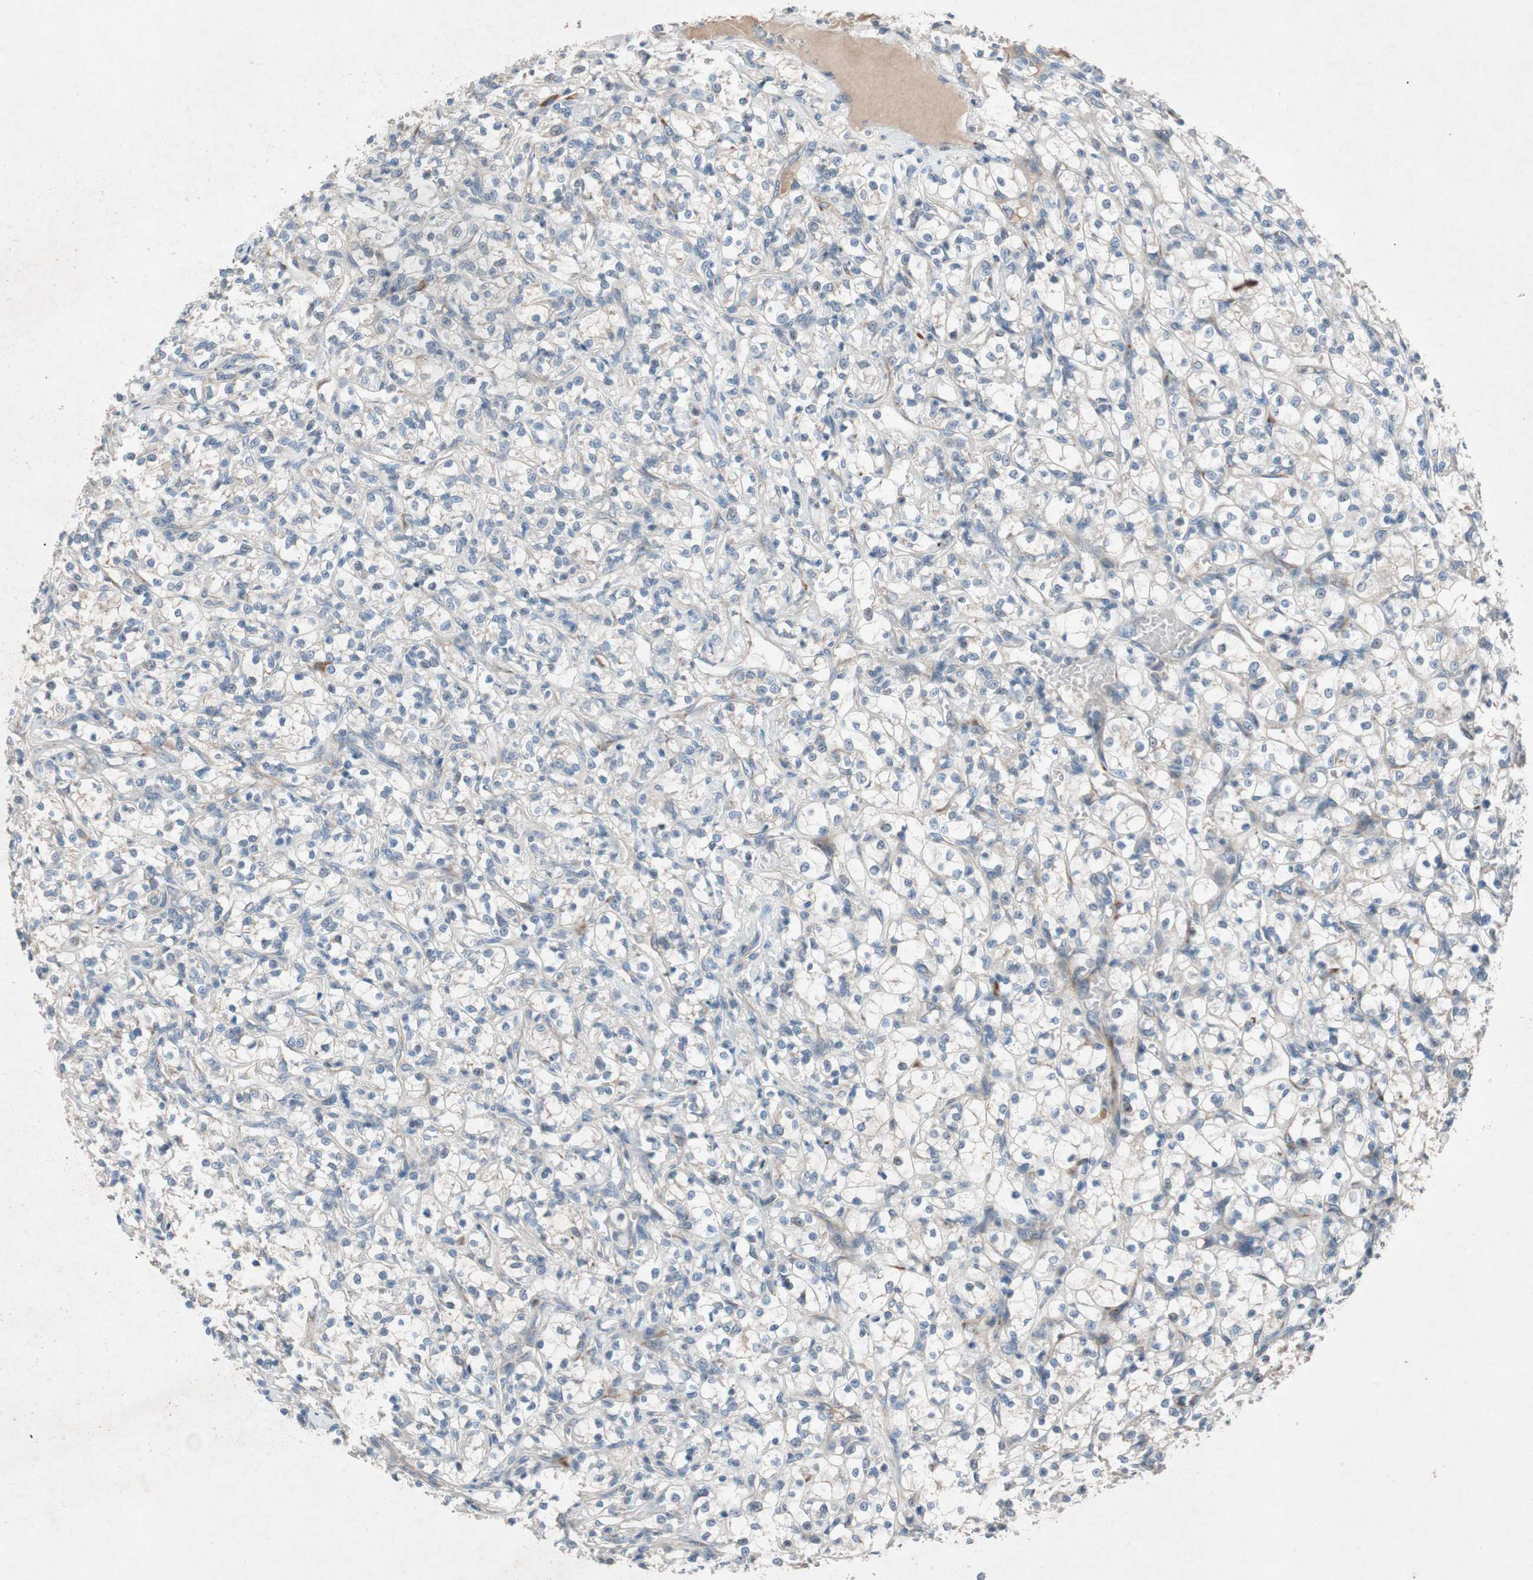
{"staining": {"intensity": "weak", "quantity": "<25%", "location": "cytoplasmic/membranous"}, "tissue": "renal cancer", "cell_type": "Tumor cells", "image_type": "cancer", "snomed": [{"axis": "morphology", "description": "Adenocarcinoma, NOS"}, {"axis": "topography", "description": "Kidney"}], "caption": "Photomicrograph shows no significant protein staining in tumor cells of adenocarcinoma (renal). (IHC, brightfield microscopy, high magnification).", "gene": "APOO", "patient": {"sex": "female", "age": 69}}